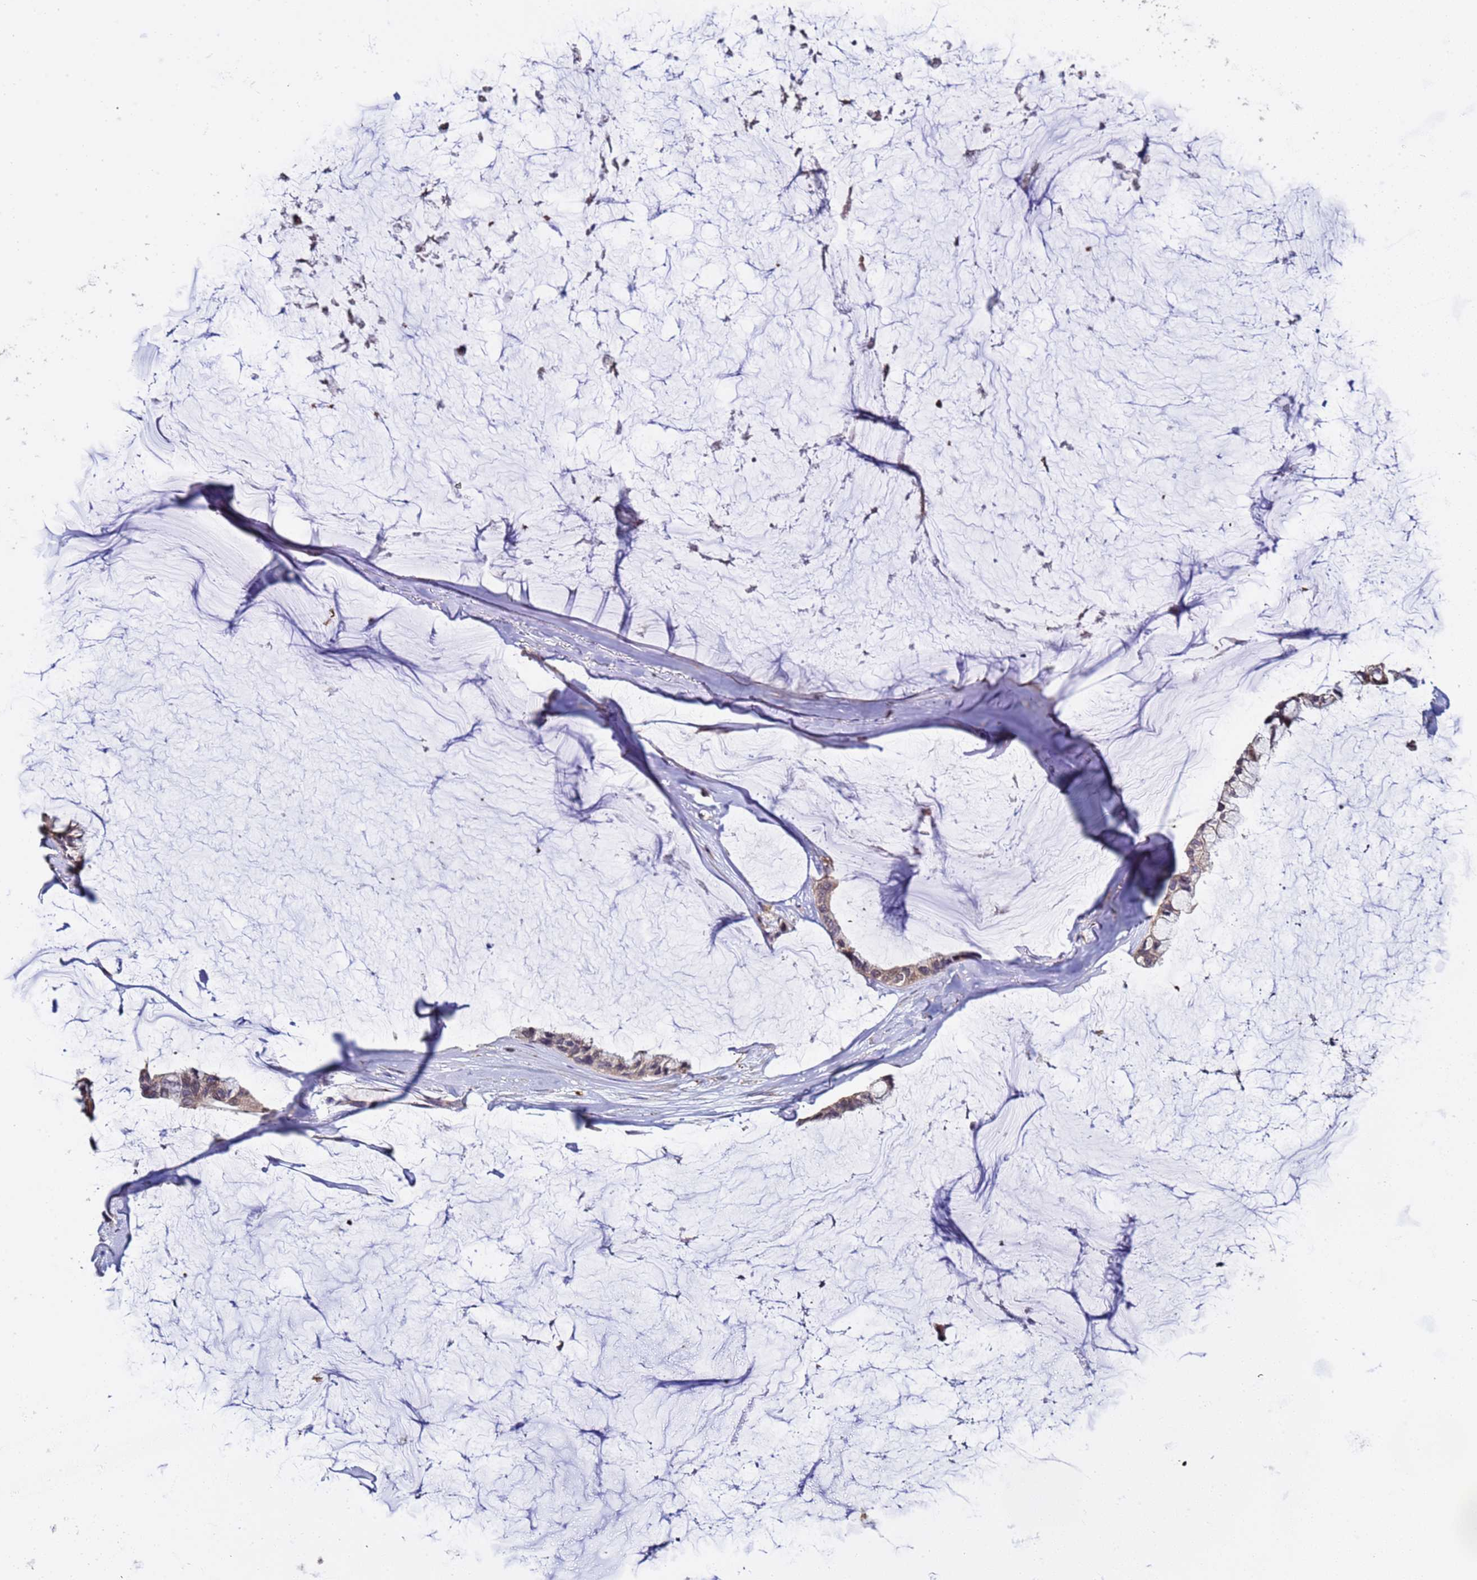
{"staining": {"intensity": "weak", "quantity": "25%-75%", "location": "cytoplasmic/membranous"}, "tissue": "ovarian cancer", "cell_type": "Tumor cells", "image_type": "cancer", "snomed": [{"axis": "morphology", "description": "Cystadenocarcinoma, mucinous, NOS"}, {"axis": "topography", "description": "Ovary"}], "caption": "Human mucinous cystadenocarcinoma (ovarian) stained with a brown dye demonstrates weak cytoplasmic/membranous positive expression in approximately 25%-75% of tumor cells.", "gene": "ELMOD2", "patient": {"sex": "female", "age": 39}}